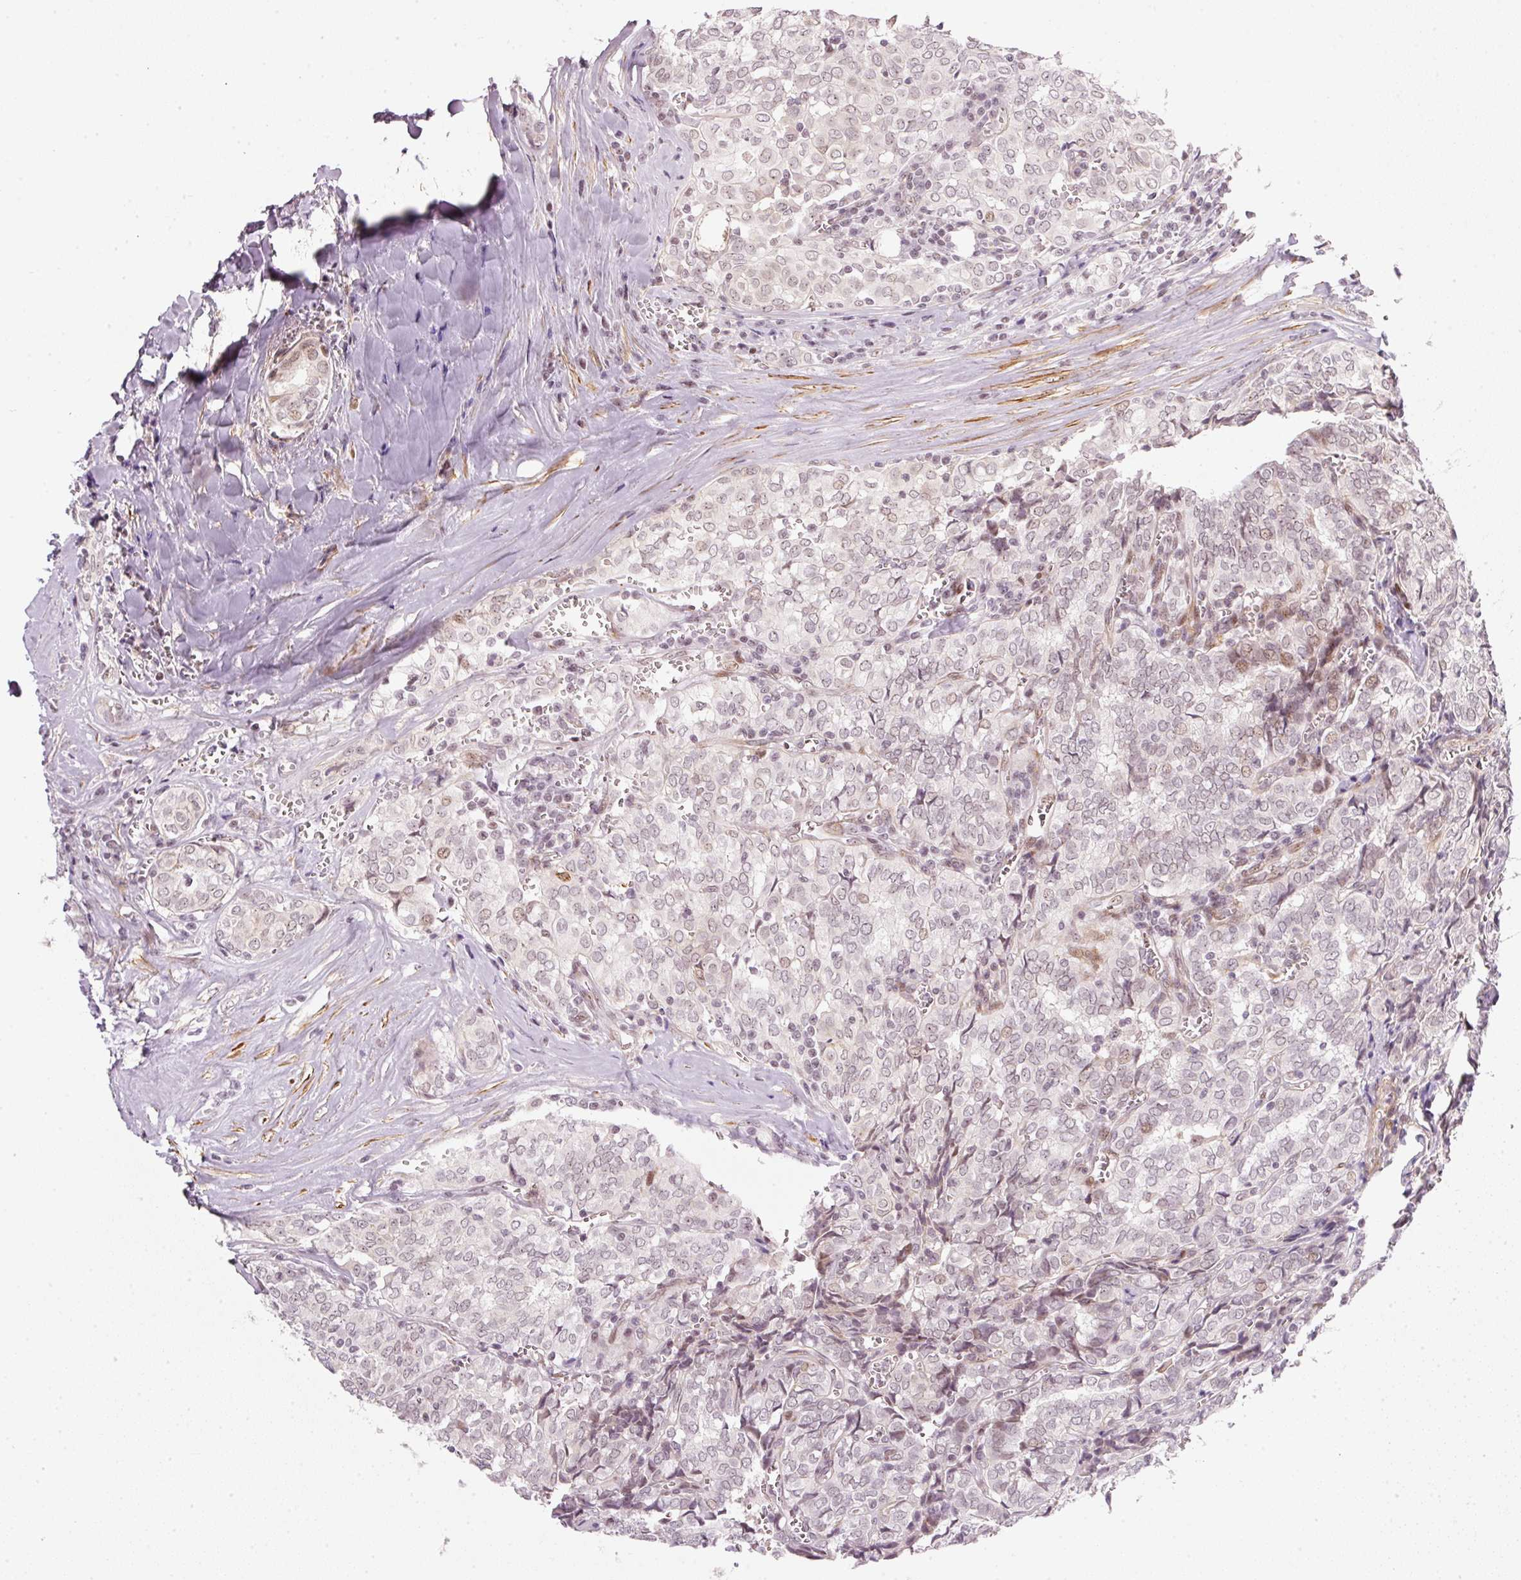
{"staining": {"intensity": "weak", "quantity": "25%-75%", "location": "nuclear"}, "tissue": "thyroid cancer", "cell_type": "Tumor cells", "image_type": "cancer", "snomed": [{"axis": "morphology", "description": "Papillary adenocarcinoma, NOS"}, {"axis": "topography", "description": "Thyroid gland"}], "caption": "There is low levels of weak nuclear positivity in tumor cells of thyroid cancer, as demonstrated by immunohistochemical staining (brown color).", "gene": "MXRA8", "patient": {"sex": "female", "age": 30}}